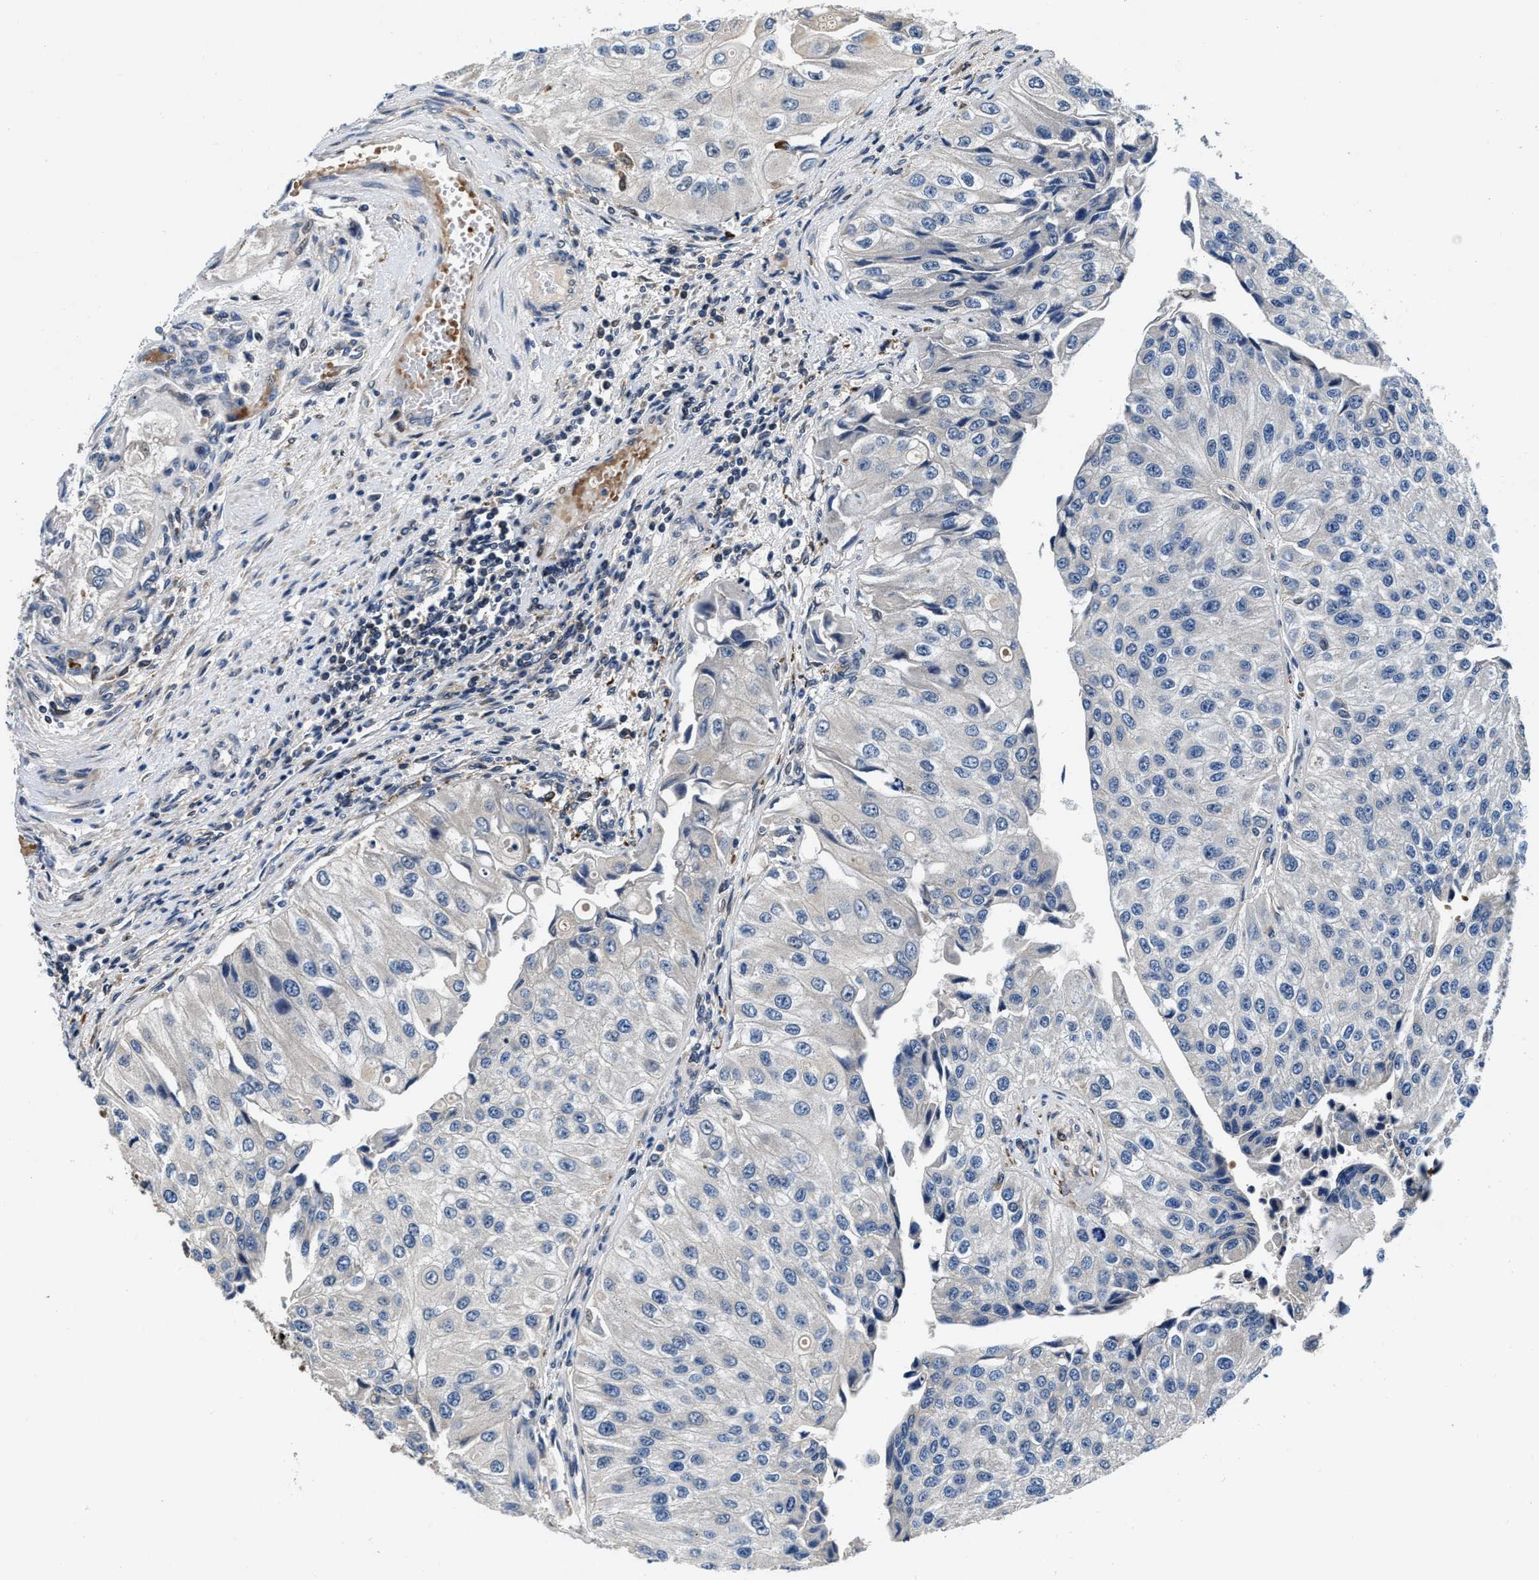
{"staining": {"intensity": "negative", "quantity": "none", "location": "none"}, "tissue": "urothelial cancer", "cell_type": "Tumor cells", "image_type": "cancer", "snomed": [{"axis": "morphology", "description": "Urothelial carcinoma, High grade"}, {"axis": "topography", "description": "Kidney"}, {"axis": "topography", "description": "Urinary bladder"}], "caption": "A micrograph of urothelial carcinoma (high-grade) stained for a protein displays no brown staining in tumor cells.", "gene": "C2orf66", "patient": {"sex": "male", "age": 77}}